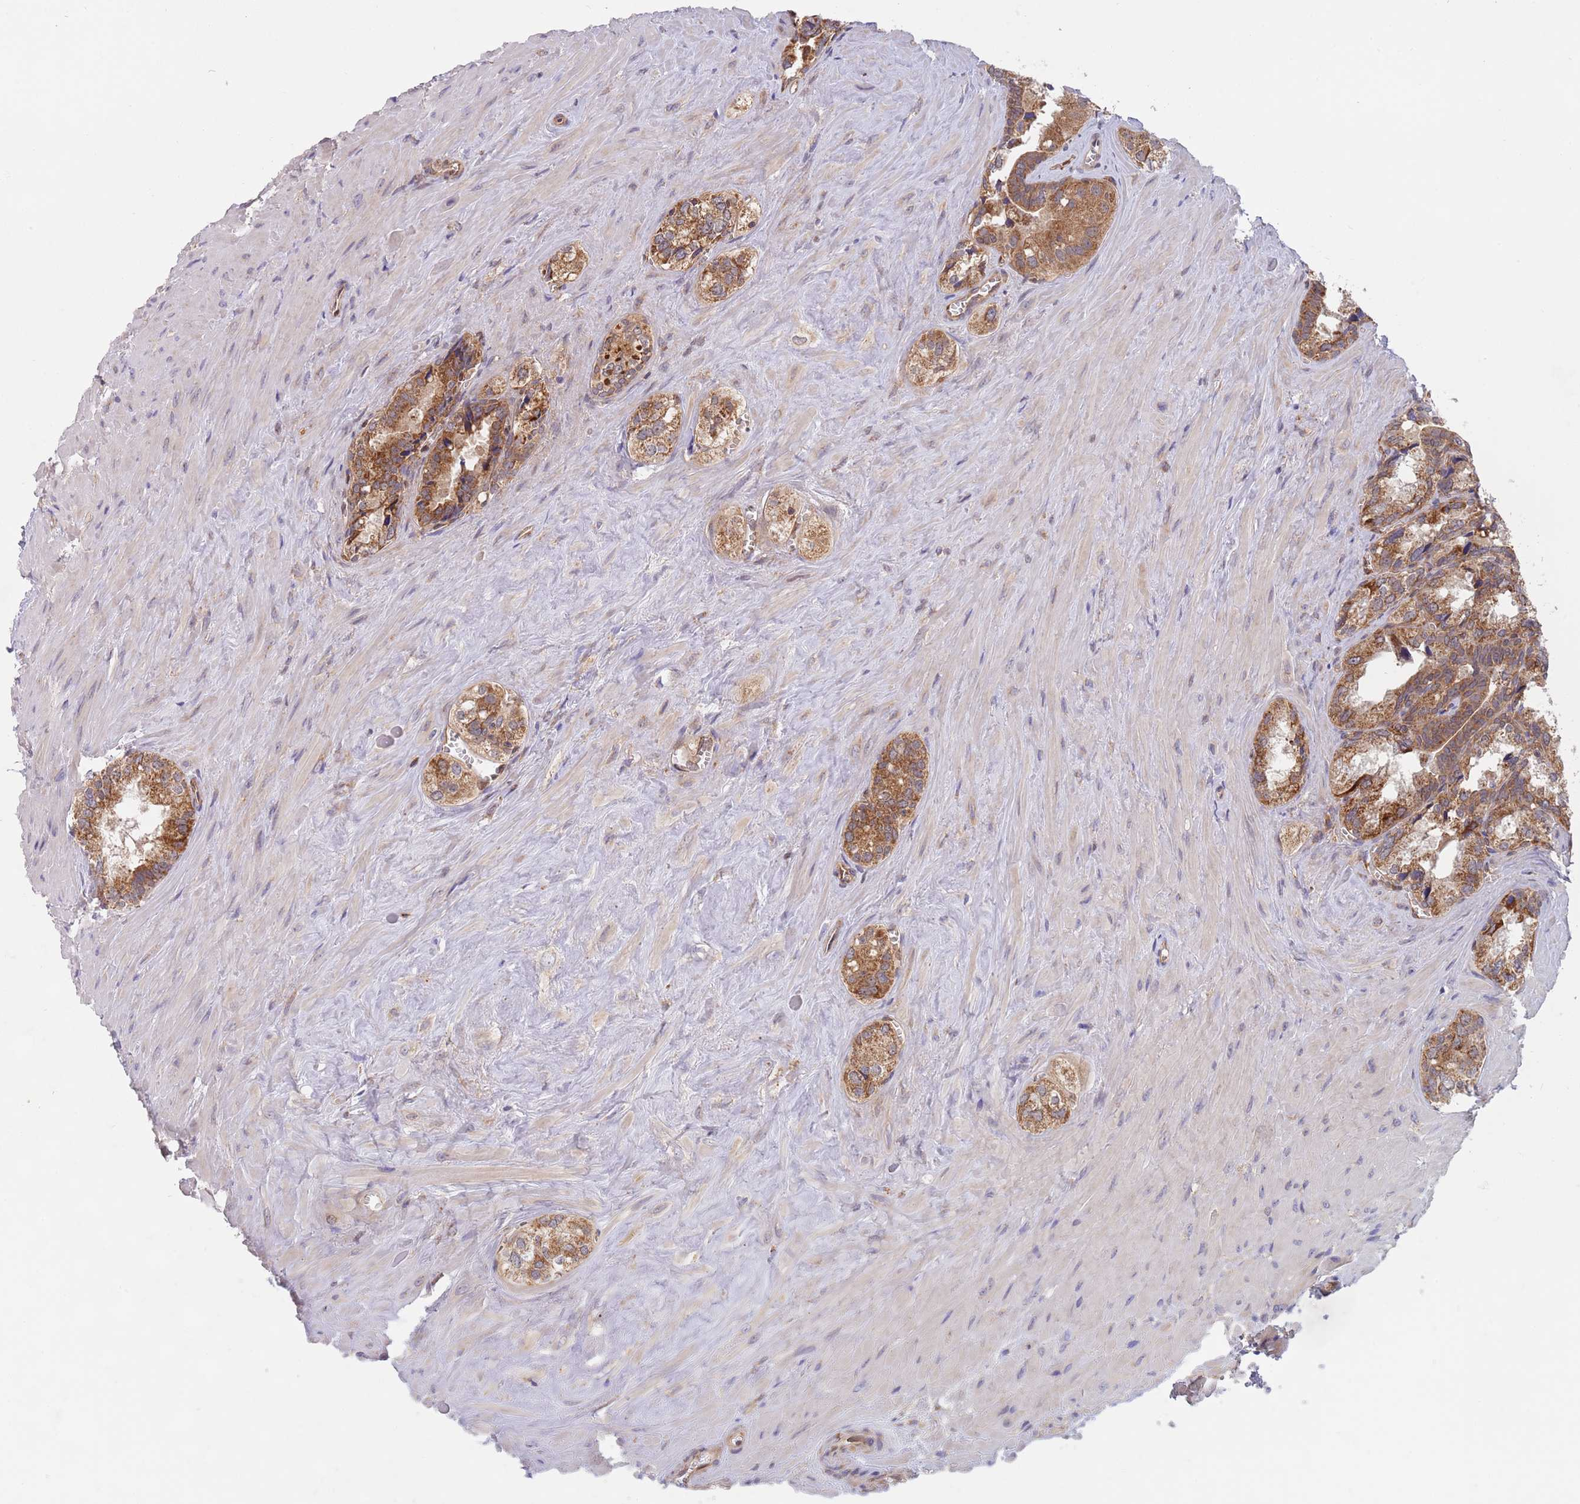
{"staining": {"intensity": "moderate", "quantity": ">75%", "location": "cytoplasmic/membranous"}, "tissue": "seminal vesicle", "cell_type": "Glandular cells", "image_type": "normal", "snomed": [{"axis": "morphology", "description": "Normal tissue, NOS"}, {"axis": "topography", "description": "Seminal veicle"}], "caption": "Immunohistochemistry of unremarkable human seminal vesicle demonstrates medium levels of moderate cytoplasmic/membranous staining in approximately >75% of glandular cells.", "gene": "GUK1", "patient": {"sex": "male", "age": 68}}